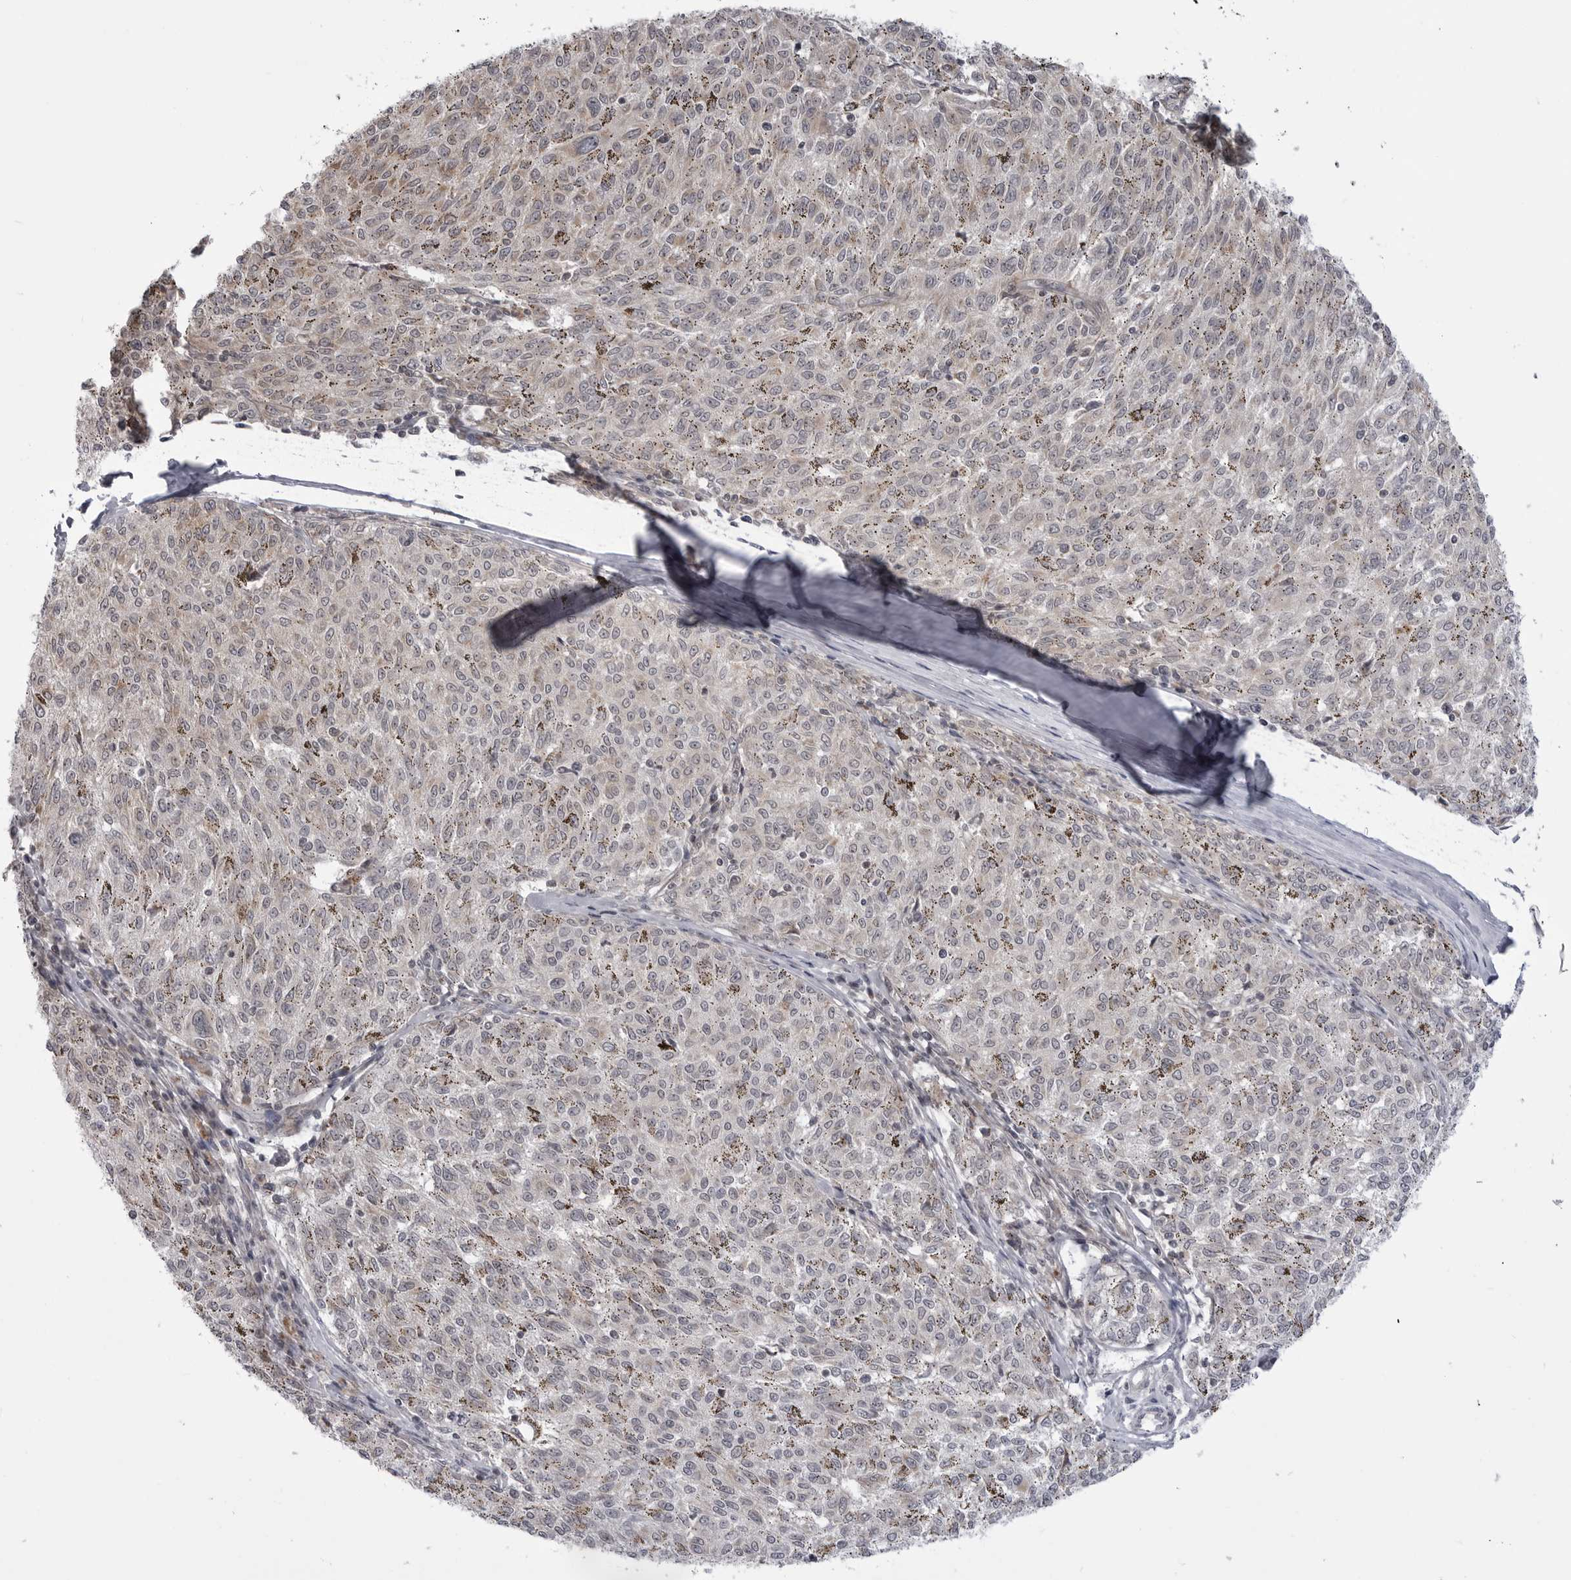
{"staining": {"intensity": "negative", "quantity": "none", "location": "none"}, "tissue": "melanoma", "cell_type": "Tumor cells", "image_type": "cancer", "snomed": [{"axis": "morphology", "description": "Malignant melanoma, NOS"}, {"axis": "topography", "description": "Skin"}], "caption": "IHC image of melanoma stained for a protein (brown), which exhibits no positivity in tumor cells.", "gene": "CCDC18", "patient": {"sex": "female", "age": 72}}